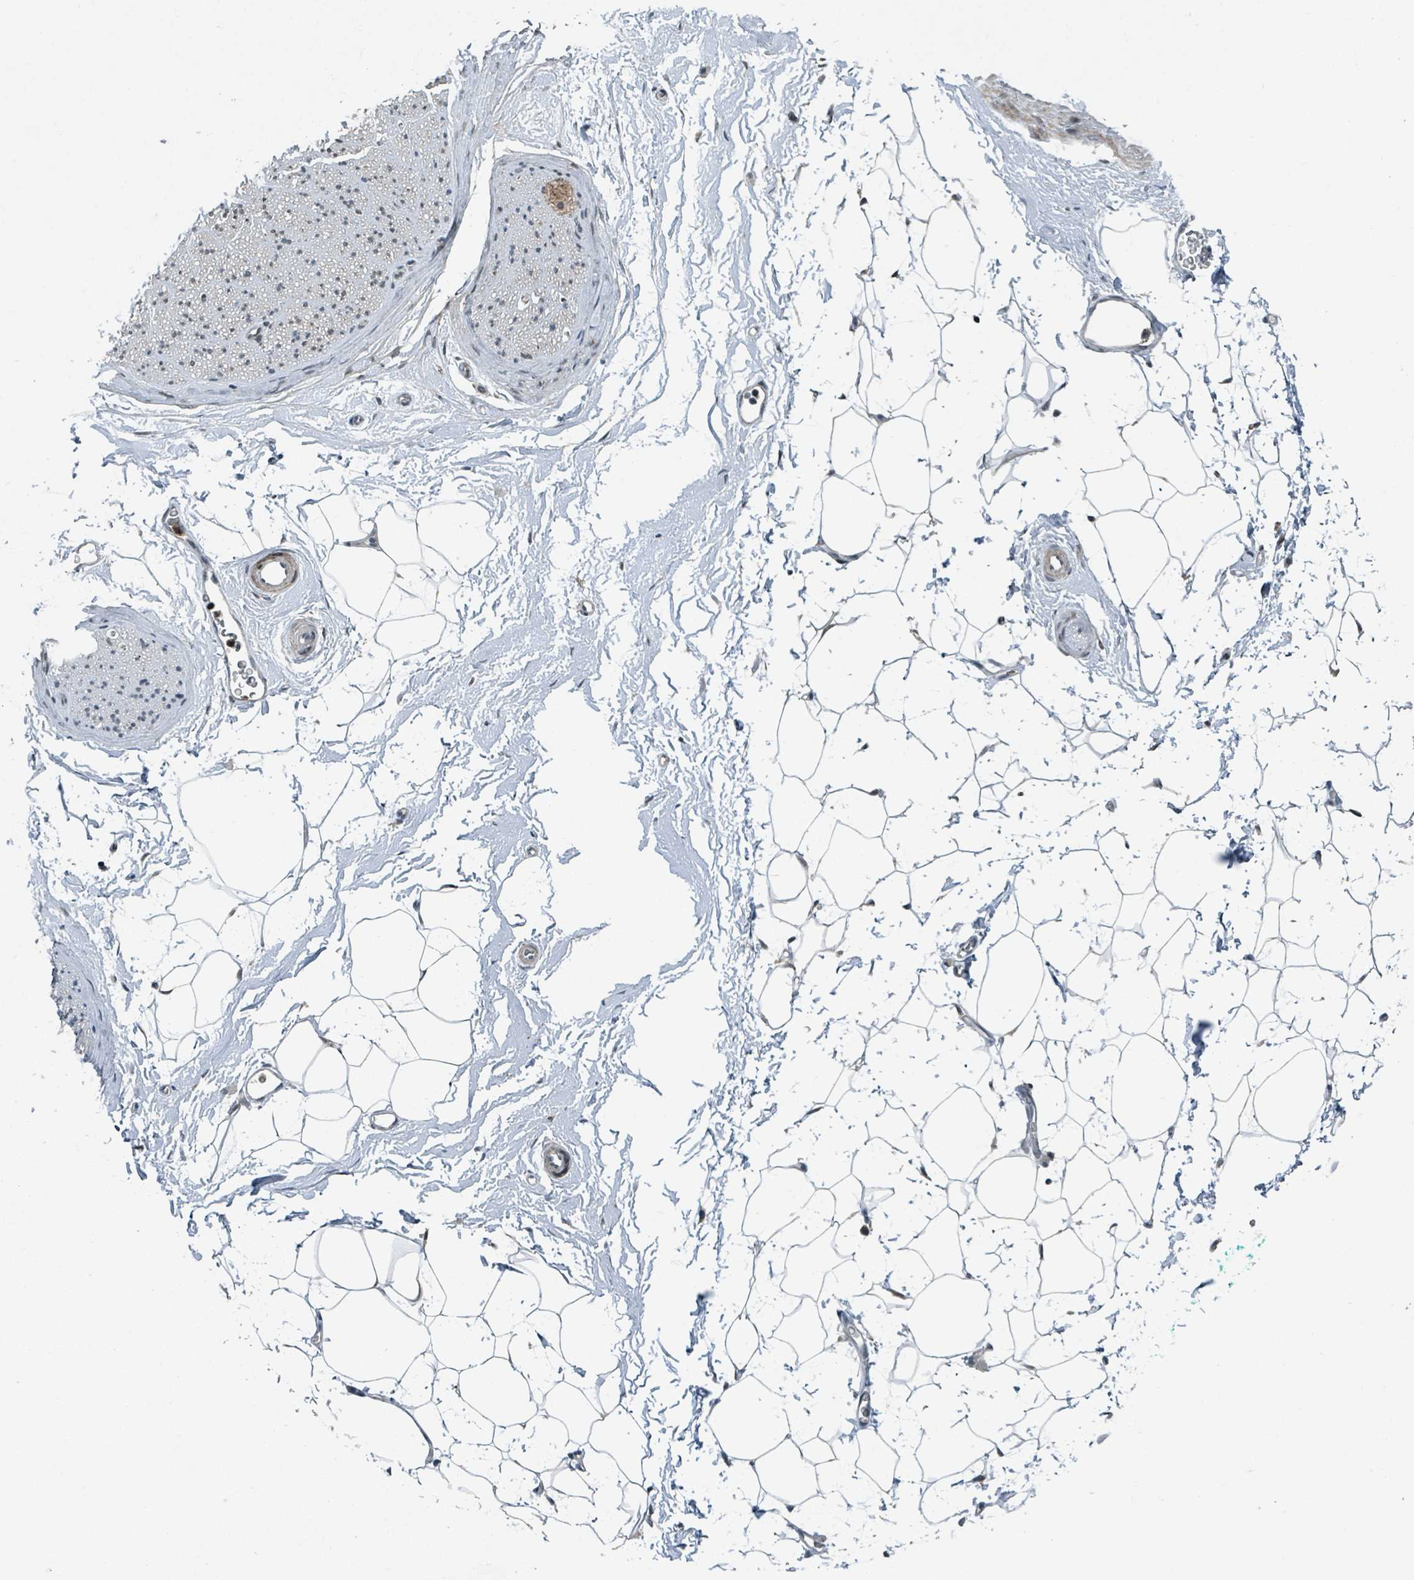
{"staining": {"intensity": "negative", "quantity": "none", "location": "none"}, "tissue": "adipose tissue", "cell_type": "Adipocytes", "image_type": "normal", "snomed": [{"axis": "morphology", "description": "Normal tissue, NOS"}, {"axis": "morphology", "description": "Adenocarcinoma, High grade"}, {"axis": "topography", "description": "Prostate"}, {"axis": "topography", "description": "Peripheral nerve tissue"}], "caption": "IHC of benign adipose tissue displays no positivity in adipocytes.", "gene": "PHIP", "patient": {"sex": "male", "age": 68}}